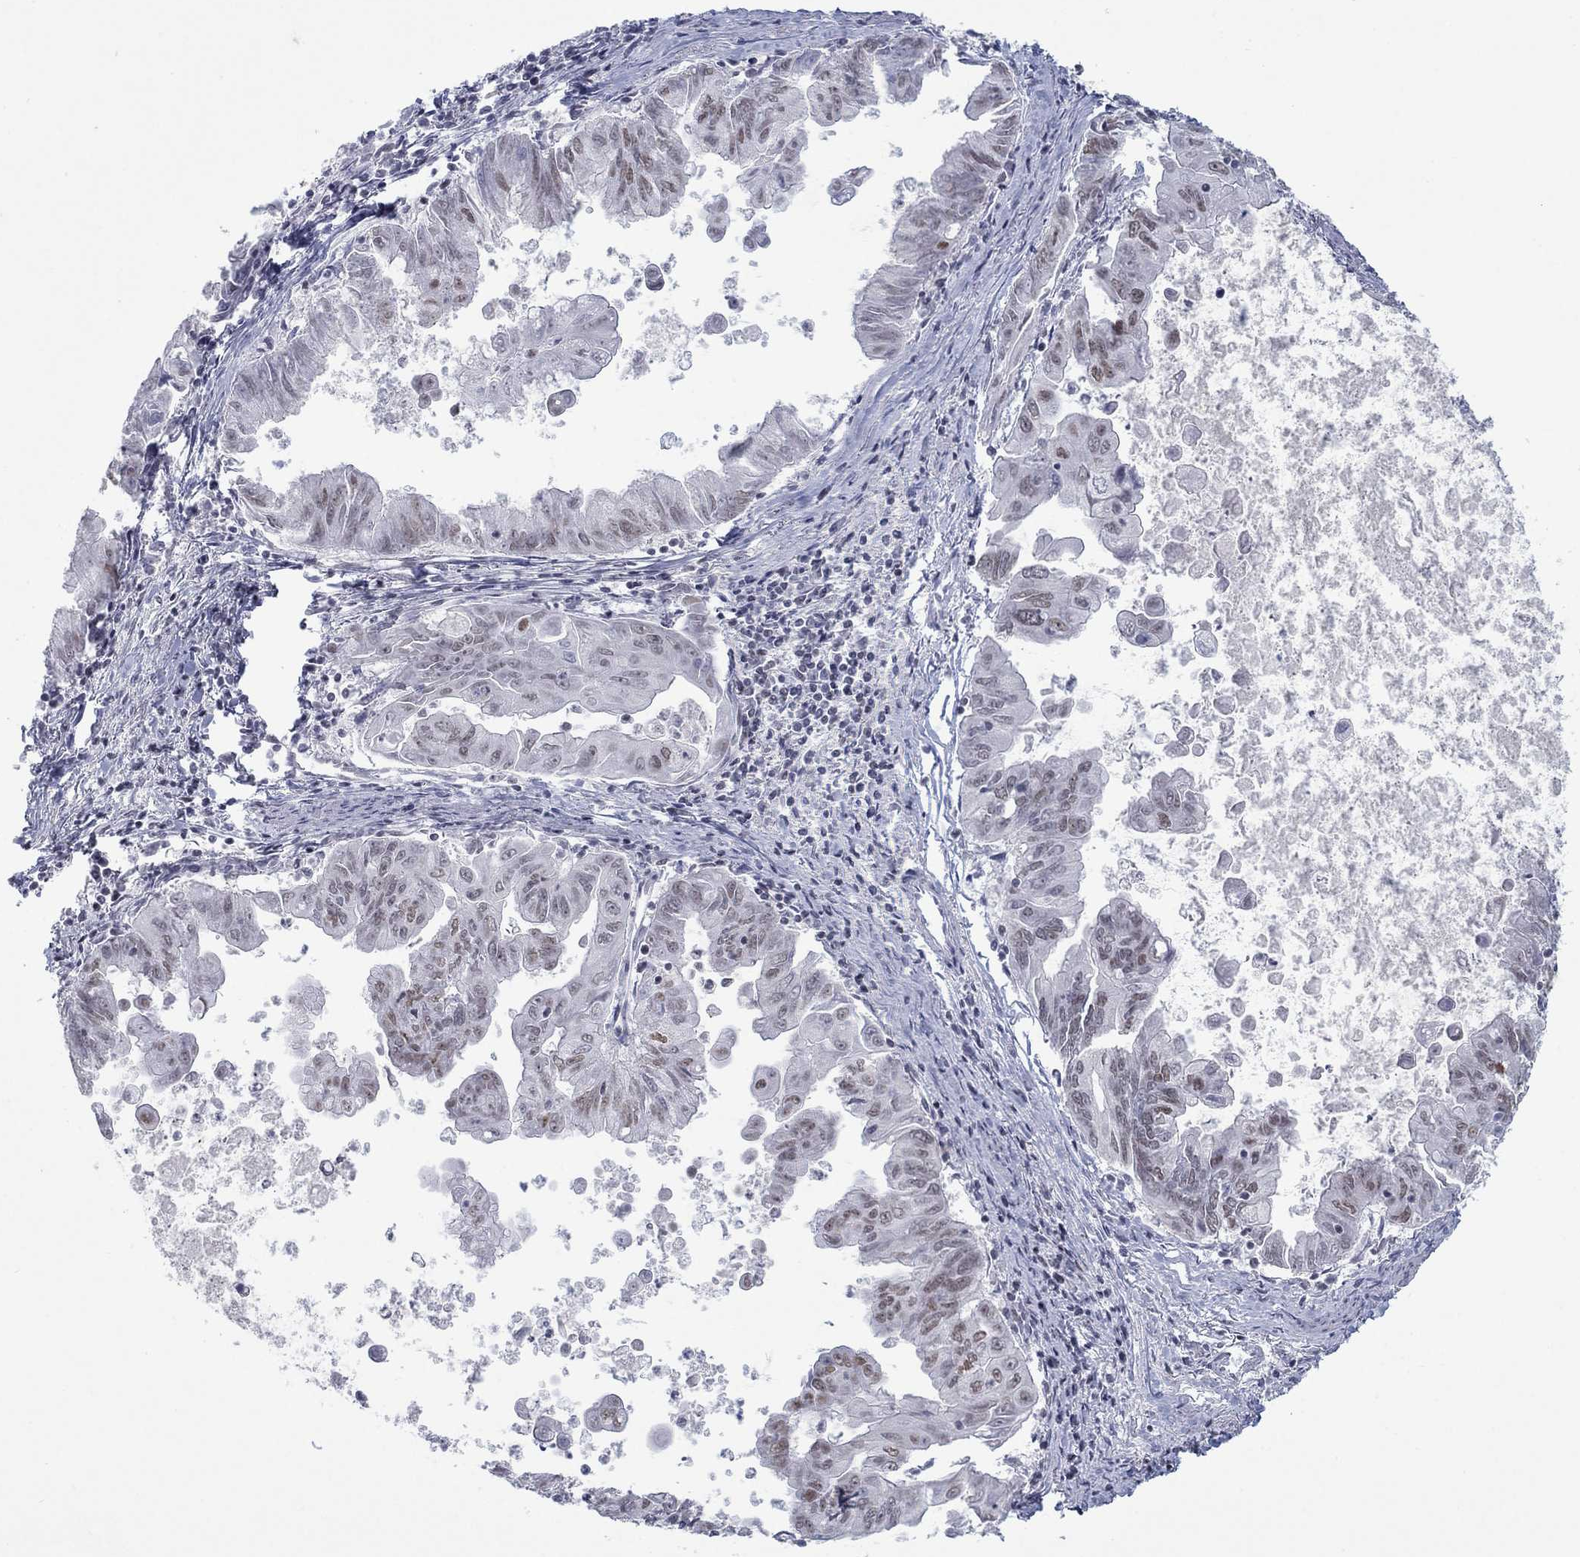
{"staining": {"intensity": "moderate", "quantity": "25%-75%", "location": "nuclear"}, "tissue": "stomach cancer", "cell_type": "Tumor cells", "image_type": "cancer", "snomed": [{"axis": "morphology", "description": "Adenocarcinoma, NOS"}, {"axis": "topography", "description": "Stomach, upper"}], "caption": "A brown stain shows moderate nuclear expression of a protein in stomach cancer (adenocarcinoma) tumor cells. The staining was performed using DAB (3,3'-diaminobenzidine) to visualize the protein expression in brown, while the nuclei were stained in blue with hematoxylin (Magnification: 20x).", "gene": "NPAS3", "patient": {"sex": "male", "age": 80}}